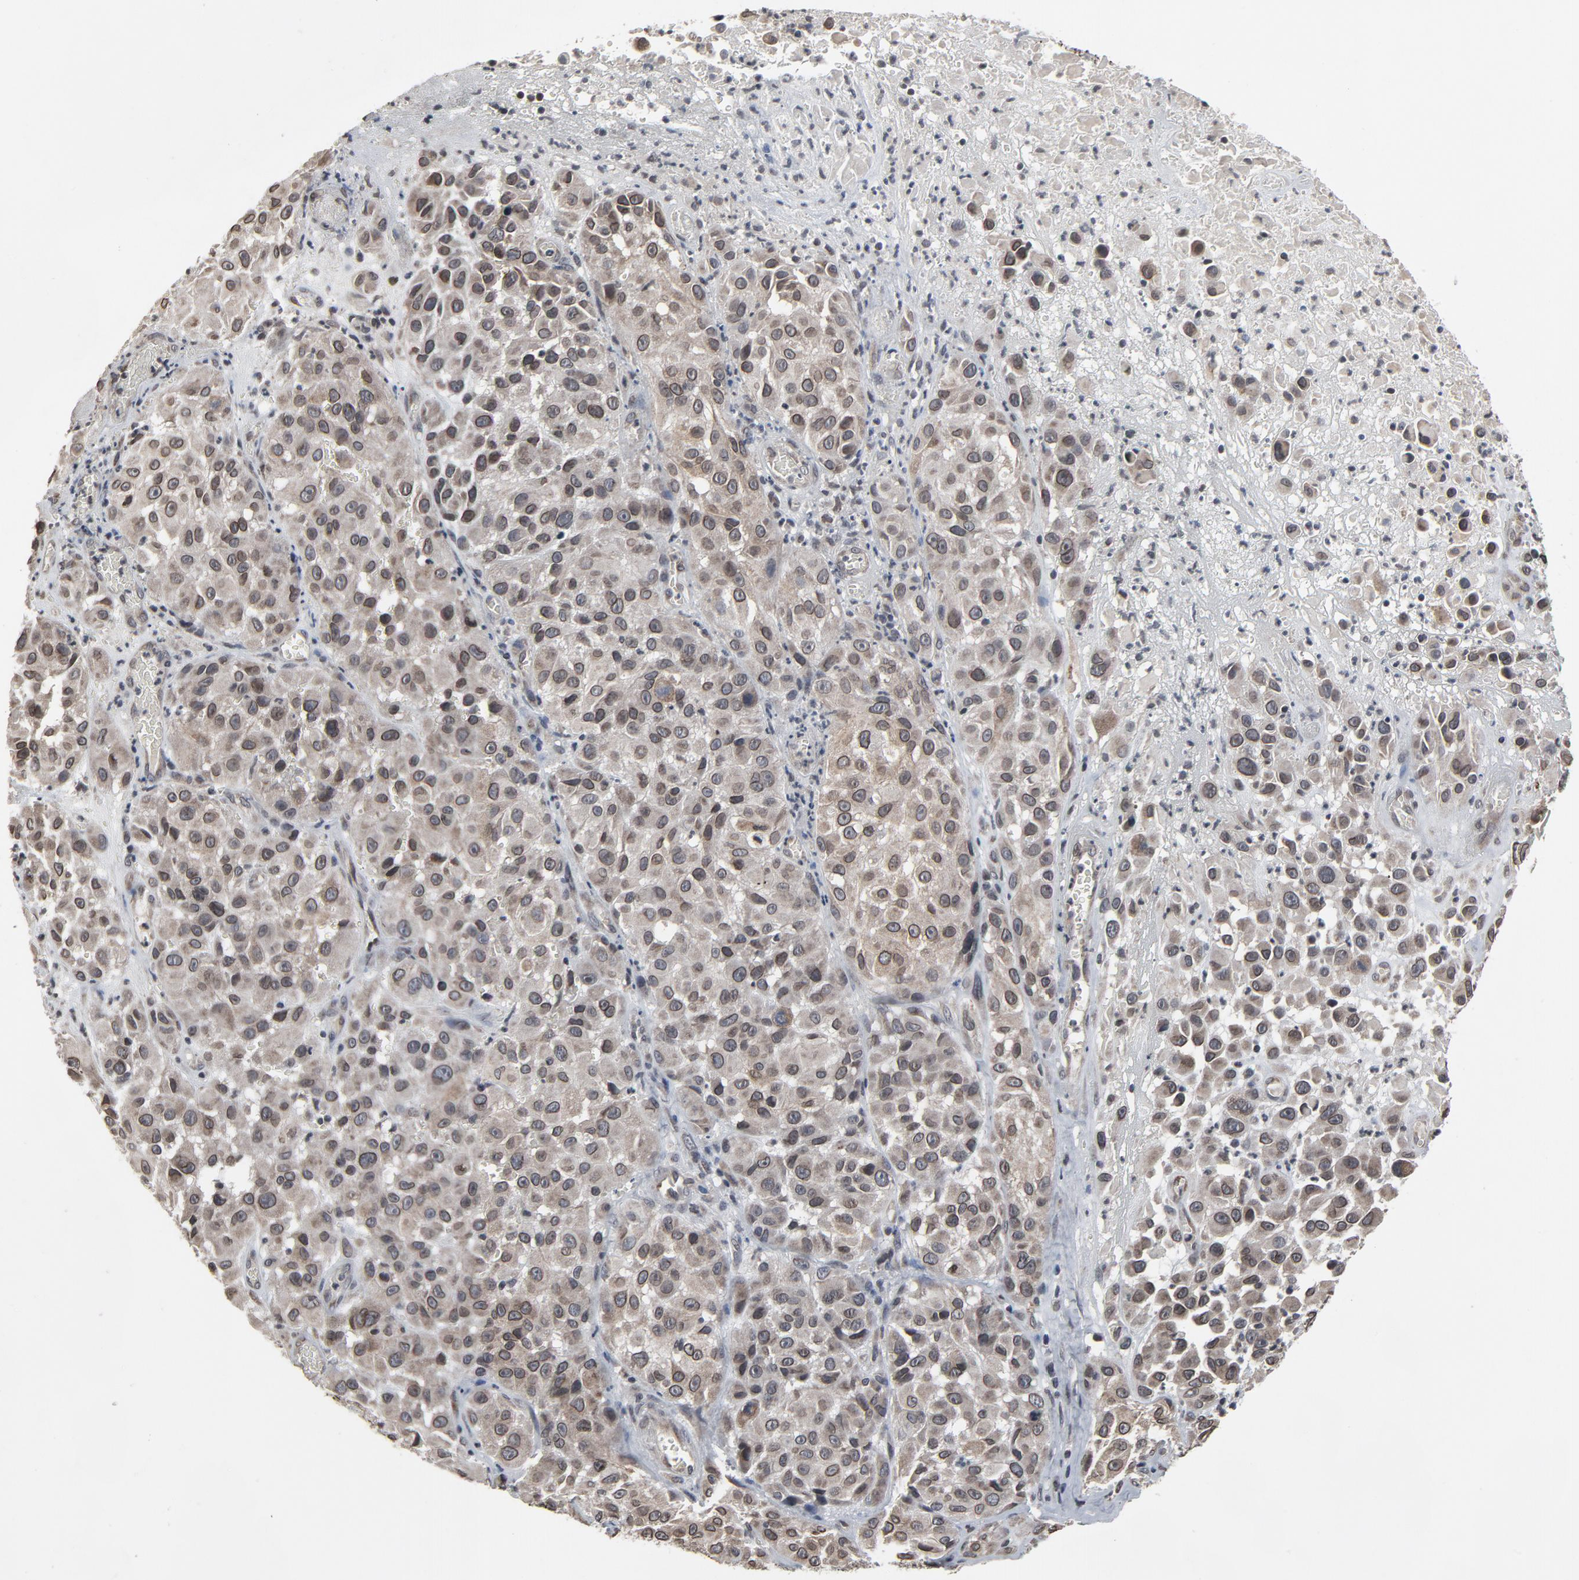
{"staining": {"intensity": "moderate", "quantity": ">75%", "location": "cytoplasmic/membranous,nuclear"}, "tissue": "melanoma", "cell_type": "Tumor cells", "image_type": "cancer", "snomed": [{"axis": "morphology", "description": "Malignant melanoma, NOS"}, {"axis": "topography", "description": "Skin"}], "caption": "Human malignant melanoma stained with a protein marker reveals moderate staining in tumor cells.", "gene": "POM121", "patient": {"sex": "female", "age": 21}}